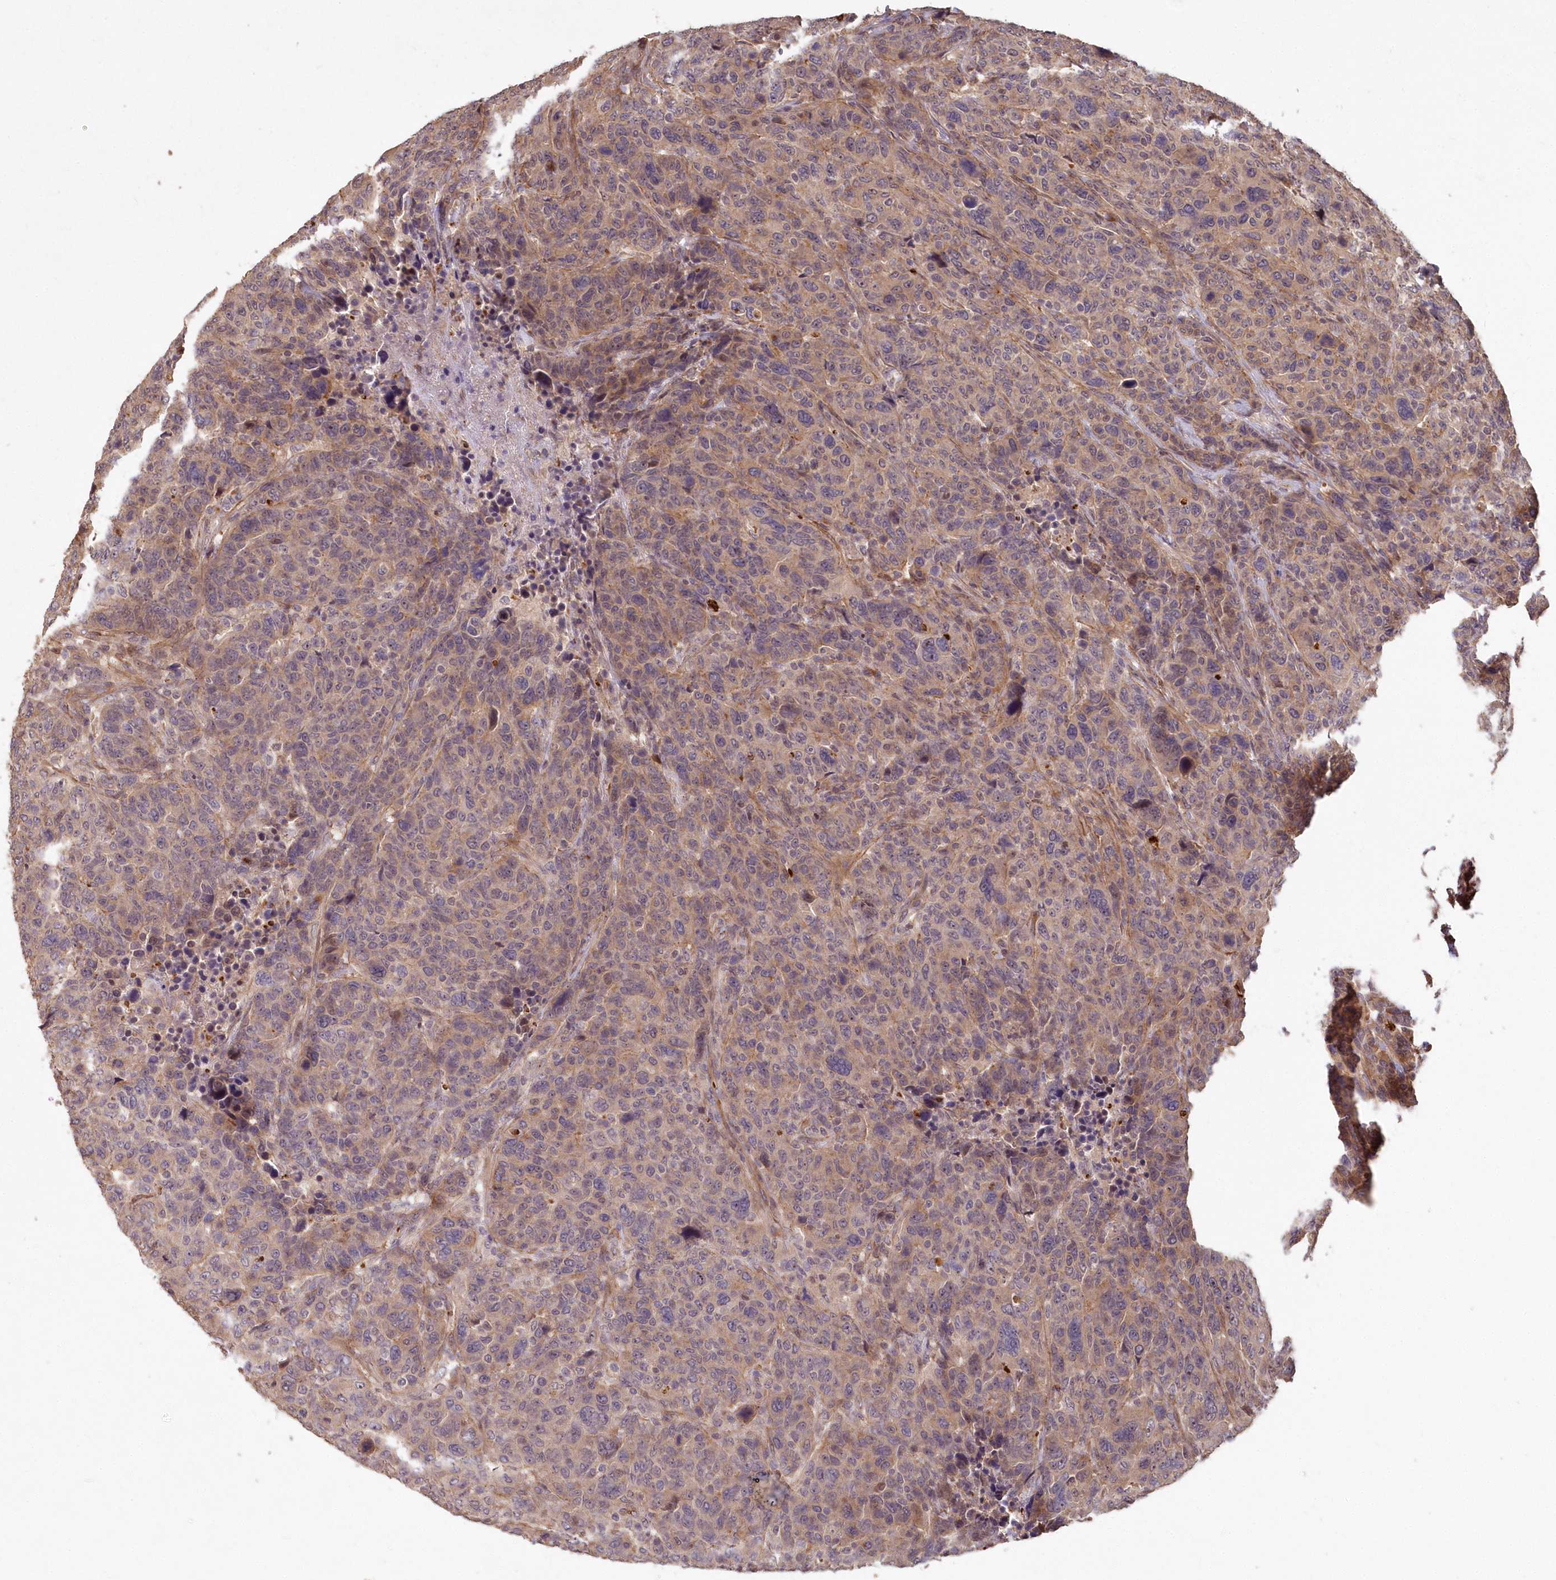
{"staining": {"intensity": "weak", "quantity": "25%-75%", "location": "cytoplasmic/membranous"}, "tissue": "breast cancer", "cell_type": "Tumor cells", "image_type": "cancer", "snomed": [{"axis": "morphology", "description": "Duct carcinoma"}, {"axis": "topography", "description": "Breast"}], "caption": "High-power microscopy captured an immunohistochemistry image of infiltrating ductal carcinoma (breast), revealing weak cytoplasmic/membranous positivity in about 25%-75% of tumor cells.", "gene": "HYCC2", "patient": {"sex": "female", "age": 37}}